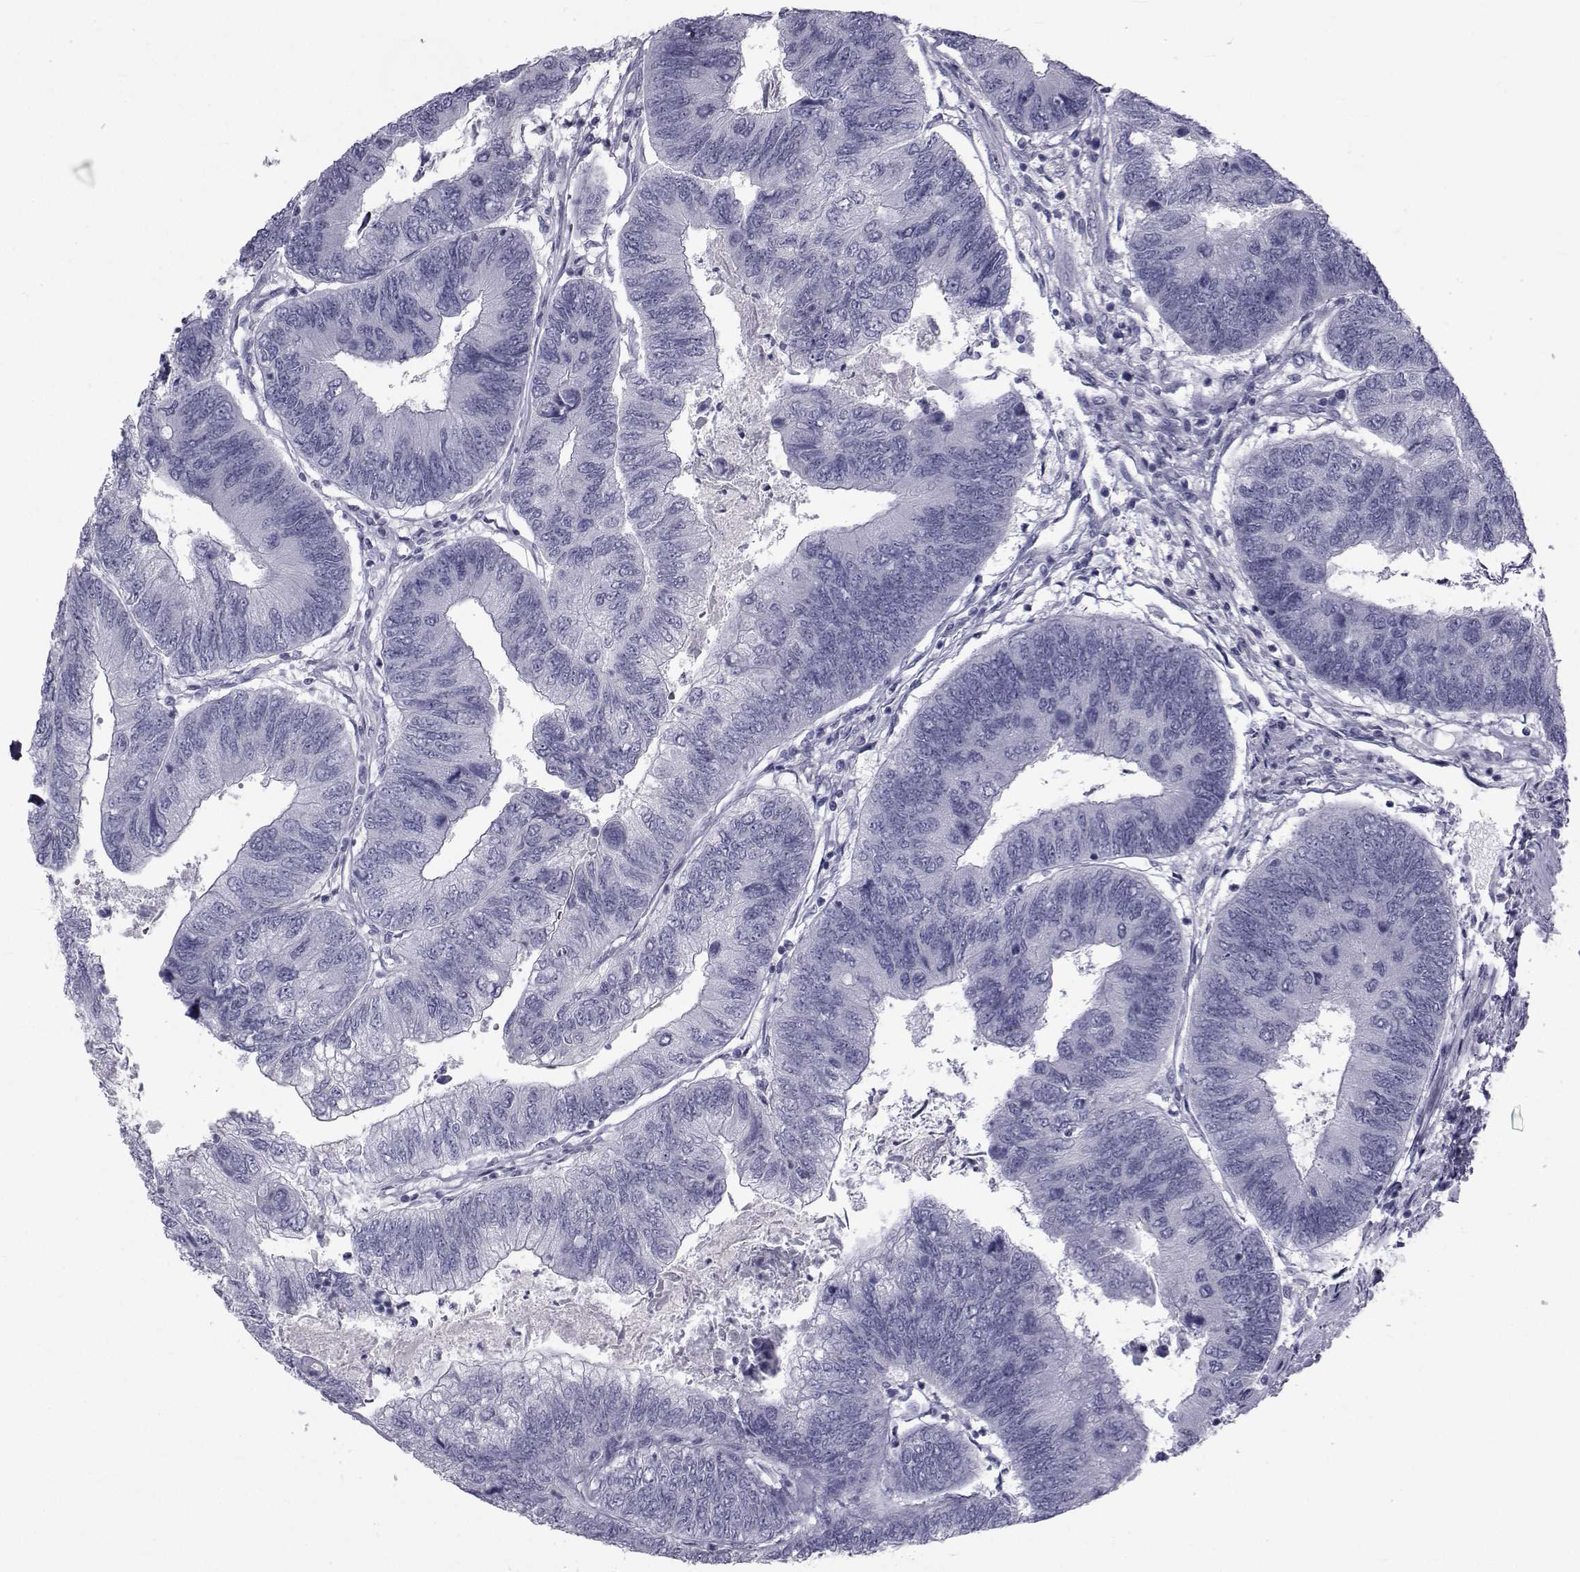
{"staining": {"intensity": "negative", "quantity": "none", "location": "none"}, "tissue": "colorectal cancer", "cell_type": "Tumor cells", "image_type": "cancer", "snomed": [{"axis": "morphology", "description": "Adenocarcinoma, NOS"}, {"axis": "topography", "description": "Colon"}], "caption": "Immunohistochemical staining of human colorectal cancer exhibits no significant staining in tumor cells. (DAB immunohistochemistry (IHC), high magnification).", "gene": "FDXR", "patient": {"sex": "female", "age": 67}}